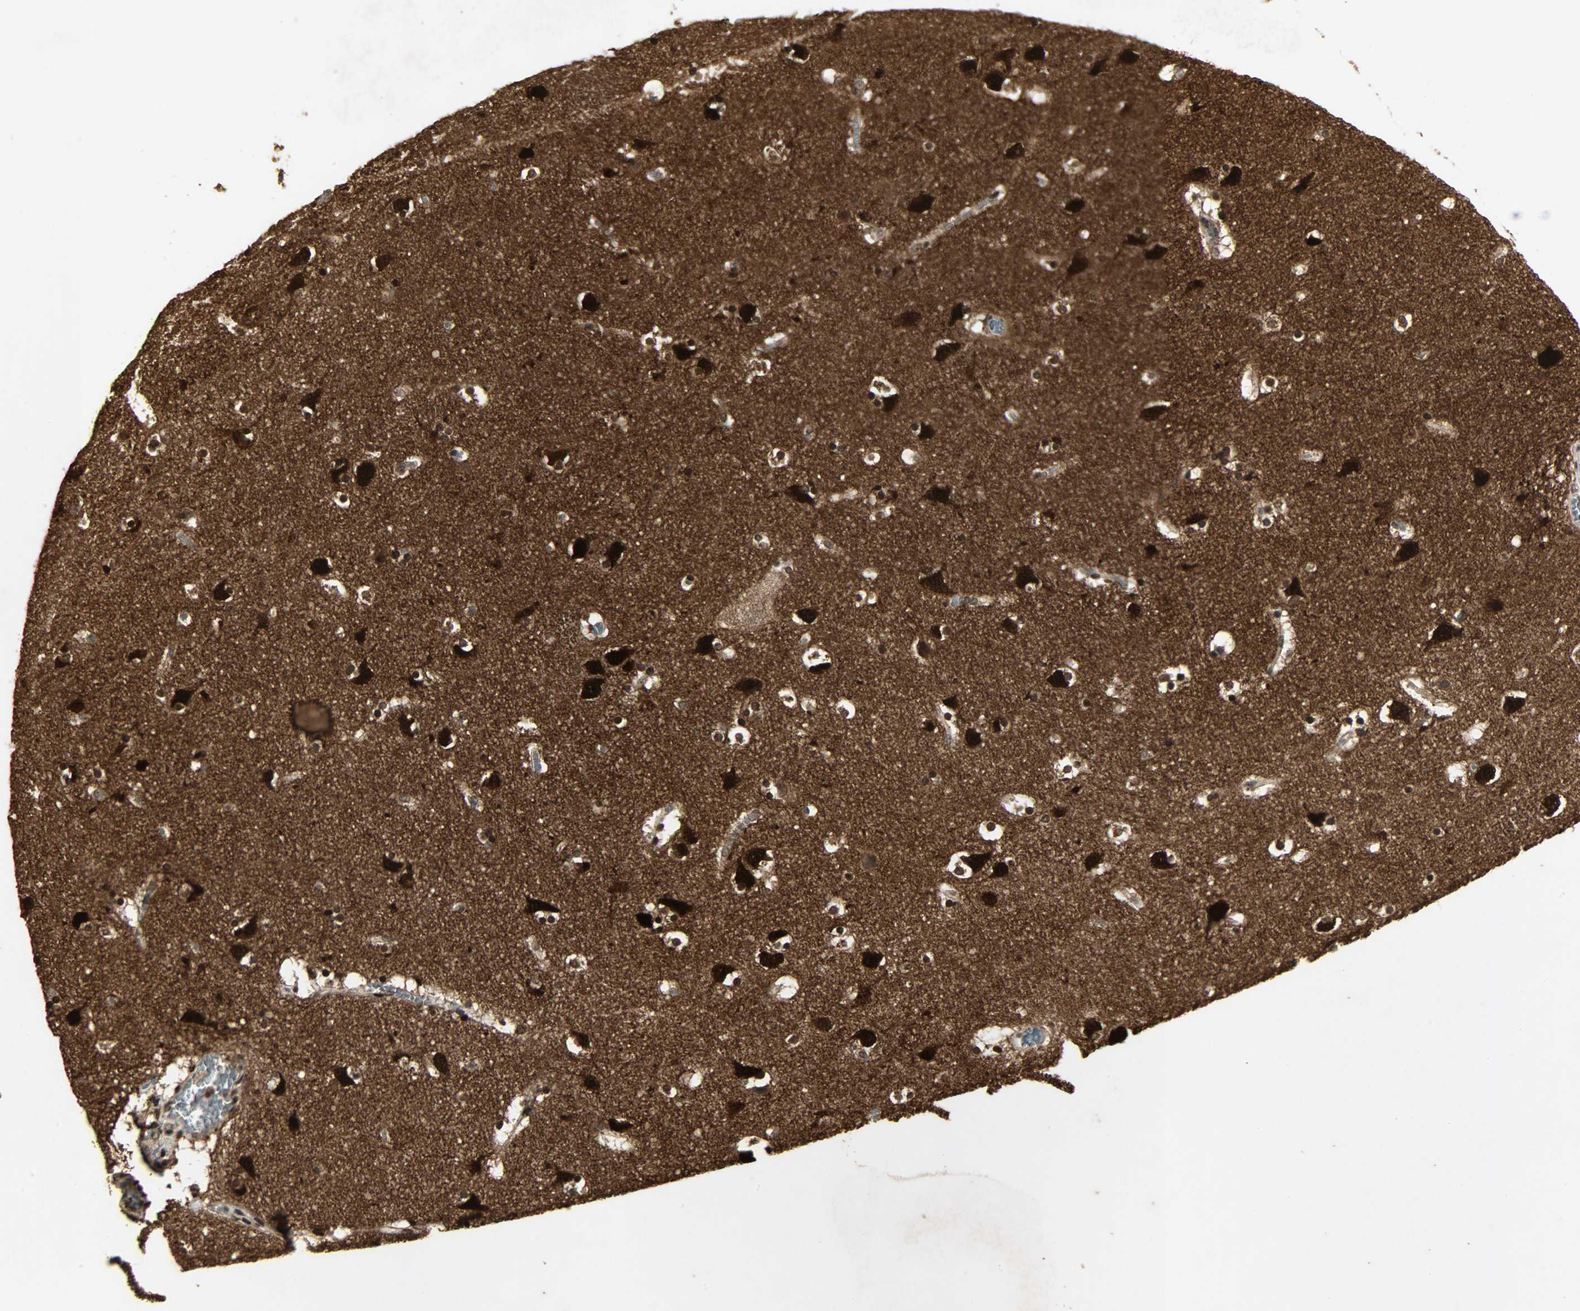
{"staining": {"intensity": "strong", "quantity": ">75%", "location": "cytoplasmic/membranous,nuclear"}, "tissue": "caudate", "cell_type": "Glial cells", "image_type": "normal", "snomed": [{"axis": "morphology", "description": "Normal tissue, NOS"}, {"axis": "topography", "description": "Lateral ventricle wall"}], "caption": "A micrograph of human caudate stained for a protein shows strong cytoplasmic/membranous,nuclear brown staining in glial cells.", "gene": "PPP3R1", "patient": {"sex": "male", "age": 45}}